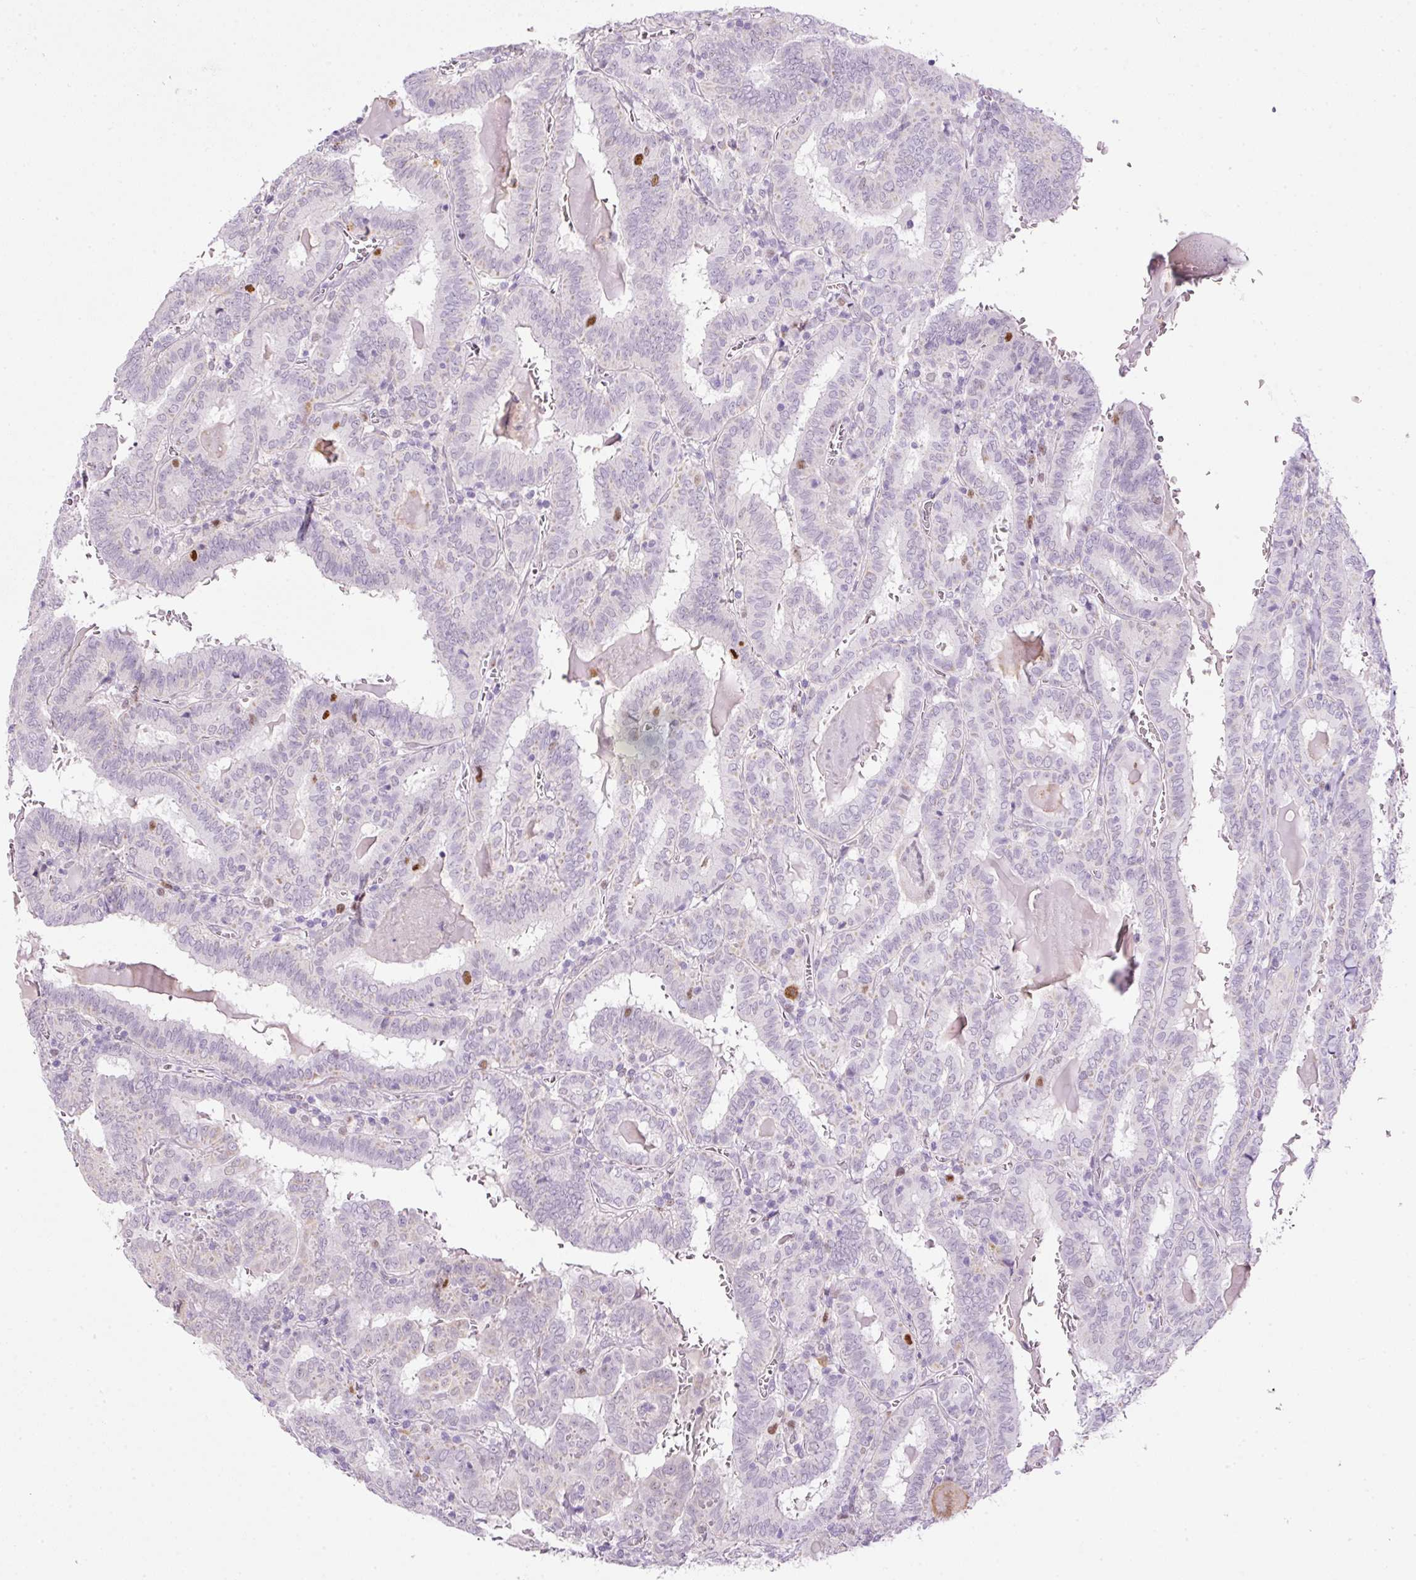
{"staining": {"intensity": "negative", "quantity": "none", "location": "none"}, "tissue": "thyroid cancer", "cell_type": "Tumor cells", "image_type": "cancer", "snomed": [{"axis": "morphology", "description": "Papillary adenocarcinoma, NOS"}, {"axis": "topography", "description": "Thyroid gland"}], "caption": "Human thyroid papillary adenocarcinoma stained for a protein using immunohistochemistry shows no staining in tumor cells.", "gene": "KPNA2", "patient": {"sex": "female", "age": 72}}